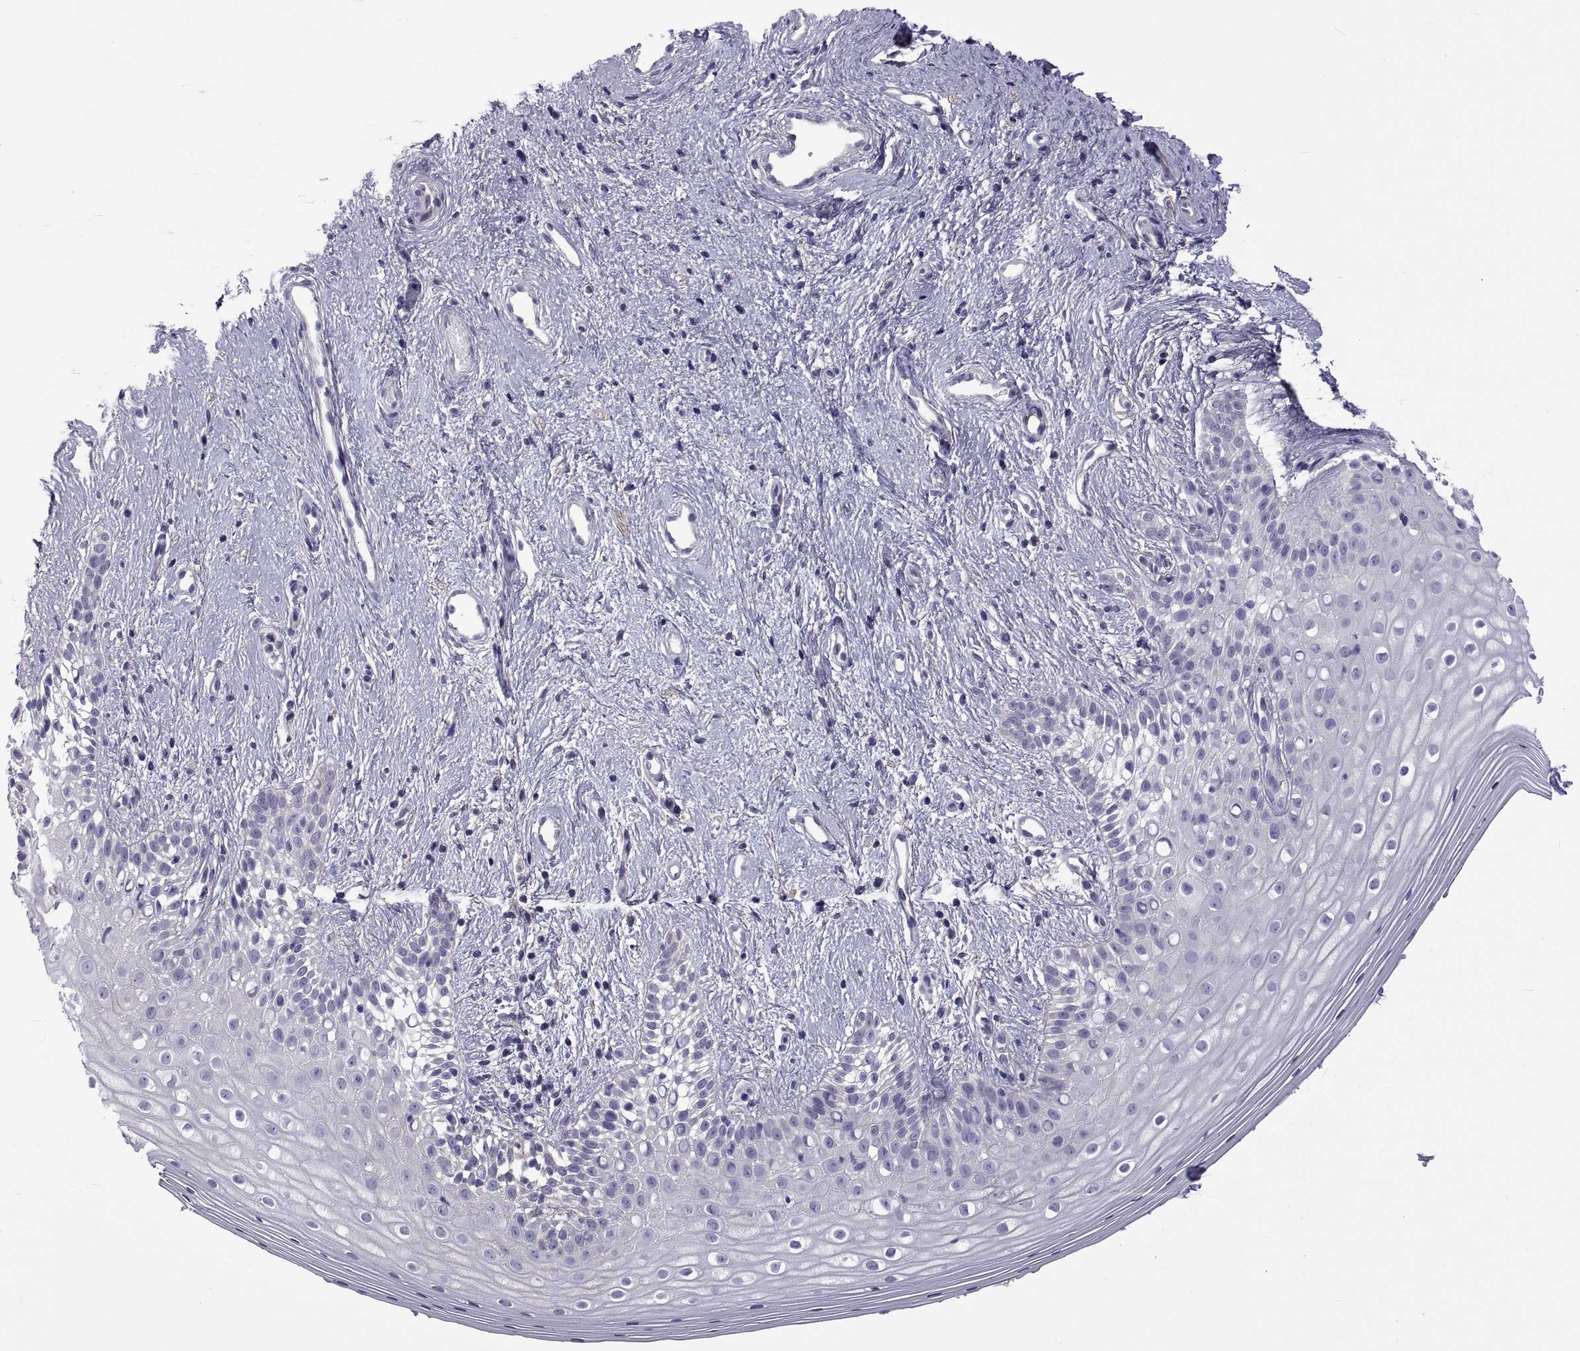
{"staining": {"intensity": "negative", "quantity": "none", "location": "none"}, "tissue": "vagina", "cell_type": "Squamous epithelial cells", "image_type": "normal", "snomed": [{"axis": "morphology", "description": "Normal tissue, NOS"}, {"axis": "topography", "description": "Vagina"}], "caption": "Vagina stained for a protein using IHC displays no positivity squamous epithelial cells.", "gene": "TMC3", "patient": {"sex": "female", "age": 47}}